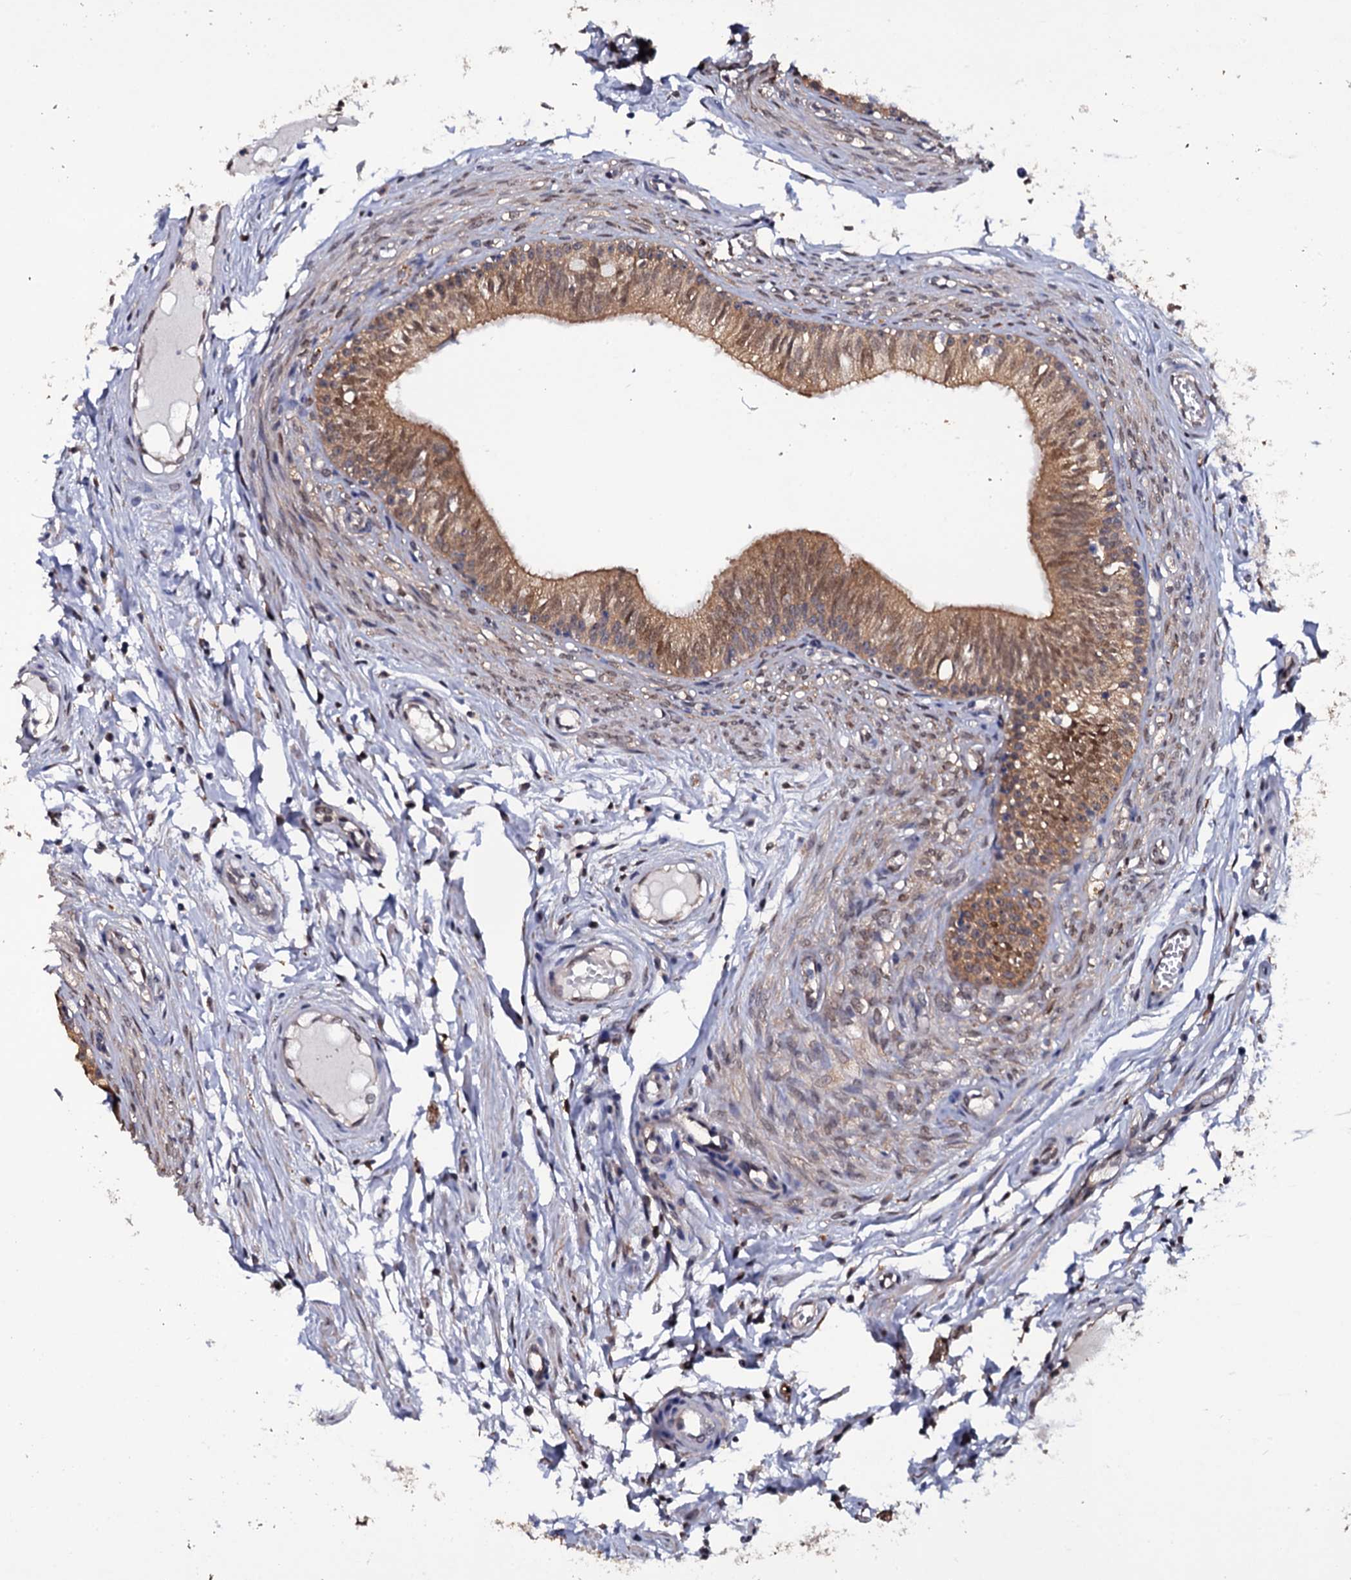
{"staining": {"intensity": "strong", "quantity": ">75%", "location": "cytoplasmic/membranous"}, "tissue": "epididymis", "cell_type": "Glandular cells", "image_type": "normal", "snomed": [{"axis": "morphology", "description": "Normal tissue, NOS"}, {"axis": "topography", "description": "Epididymis, spermatic cord, NOS"}], "caption": "Immunohistochemistry (DAB) staining of unremarkable epididymis exhibits strong cytoplasmic/membranous protein expression in about >75% of glandular cells. Using DAB (3,3'-diaminobenzidine) (brown) and hematoxylin (blue) stains, captured at high magnification using brightfield microscopy.", "gene": "CRYL1", "patient": {"sex": "male", "age": 22}}